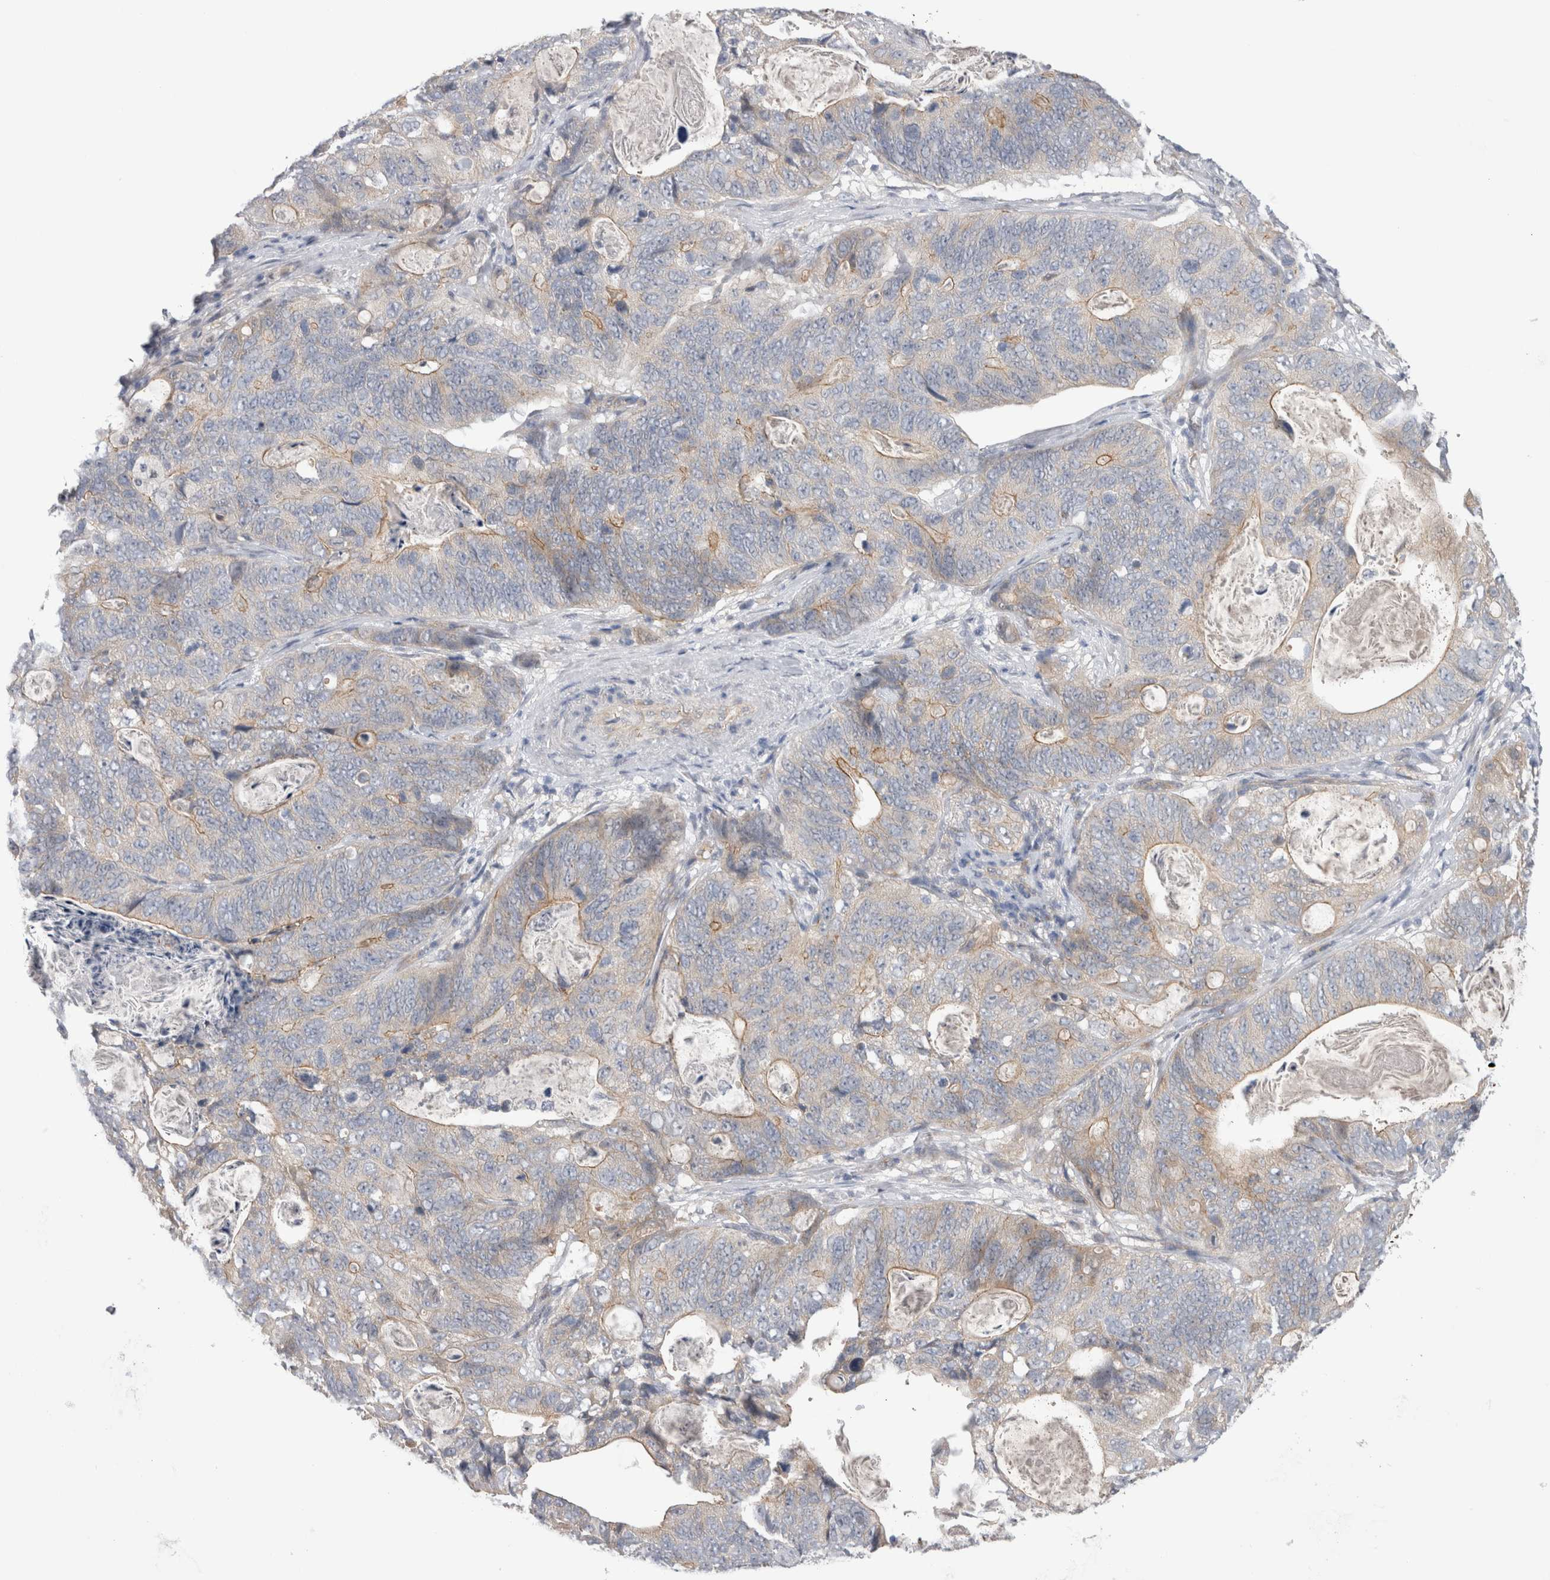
{"staining": {"intensity": "weak", "quantity": "25%-75%", "location": "cytoplasmic/membranous"}, "tissue": "stomach cancer", "cell_type": "Tumor cells", "image_type": "cancer", "snomed": [{"axis": "morphology", "description": "Normal tissue, NOS"}, {"axis": "morphology", "description": "Adenocarcinoma, NOS"}, {"axis": "topography", "description": "Stomach"}], "caption": "Approximately 25%-75% of tumor cells in human adenocarcinoma (stomach) exhibit weak cytoplasmic/membranous protein positivity as visualized by brown immunohistochemical staining.", "gene": "TAFA5", "patient": {"sex": "female", "age": 89}}